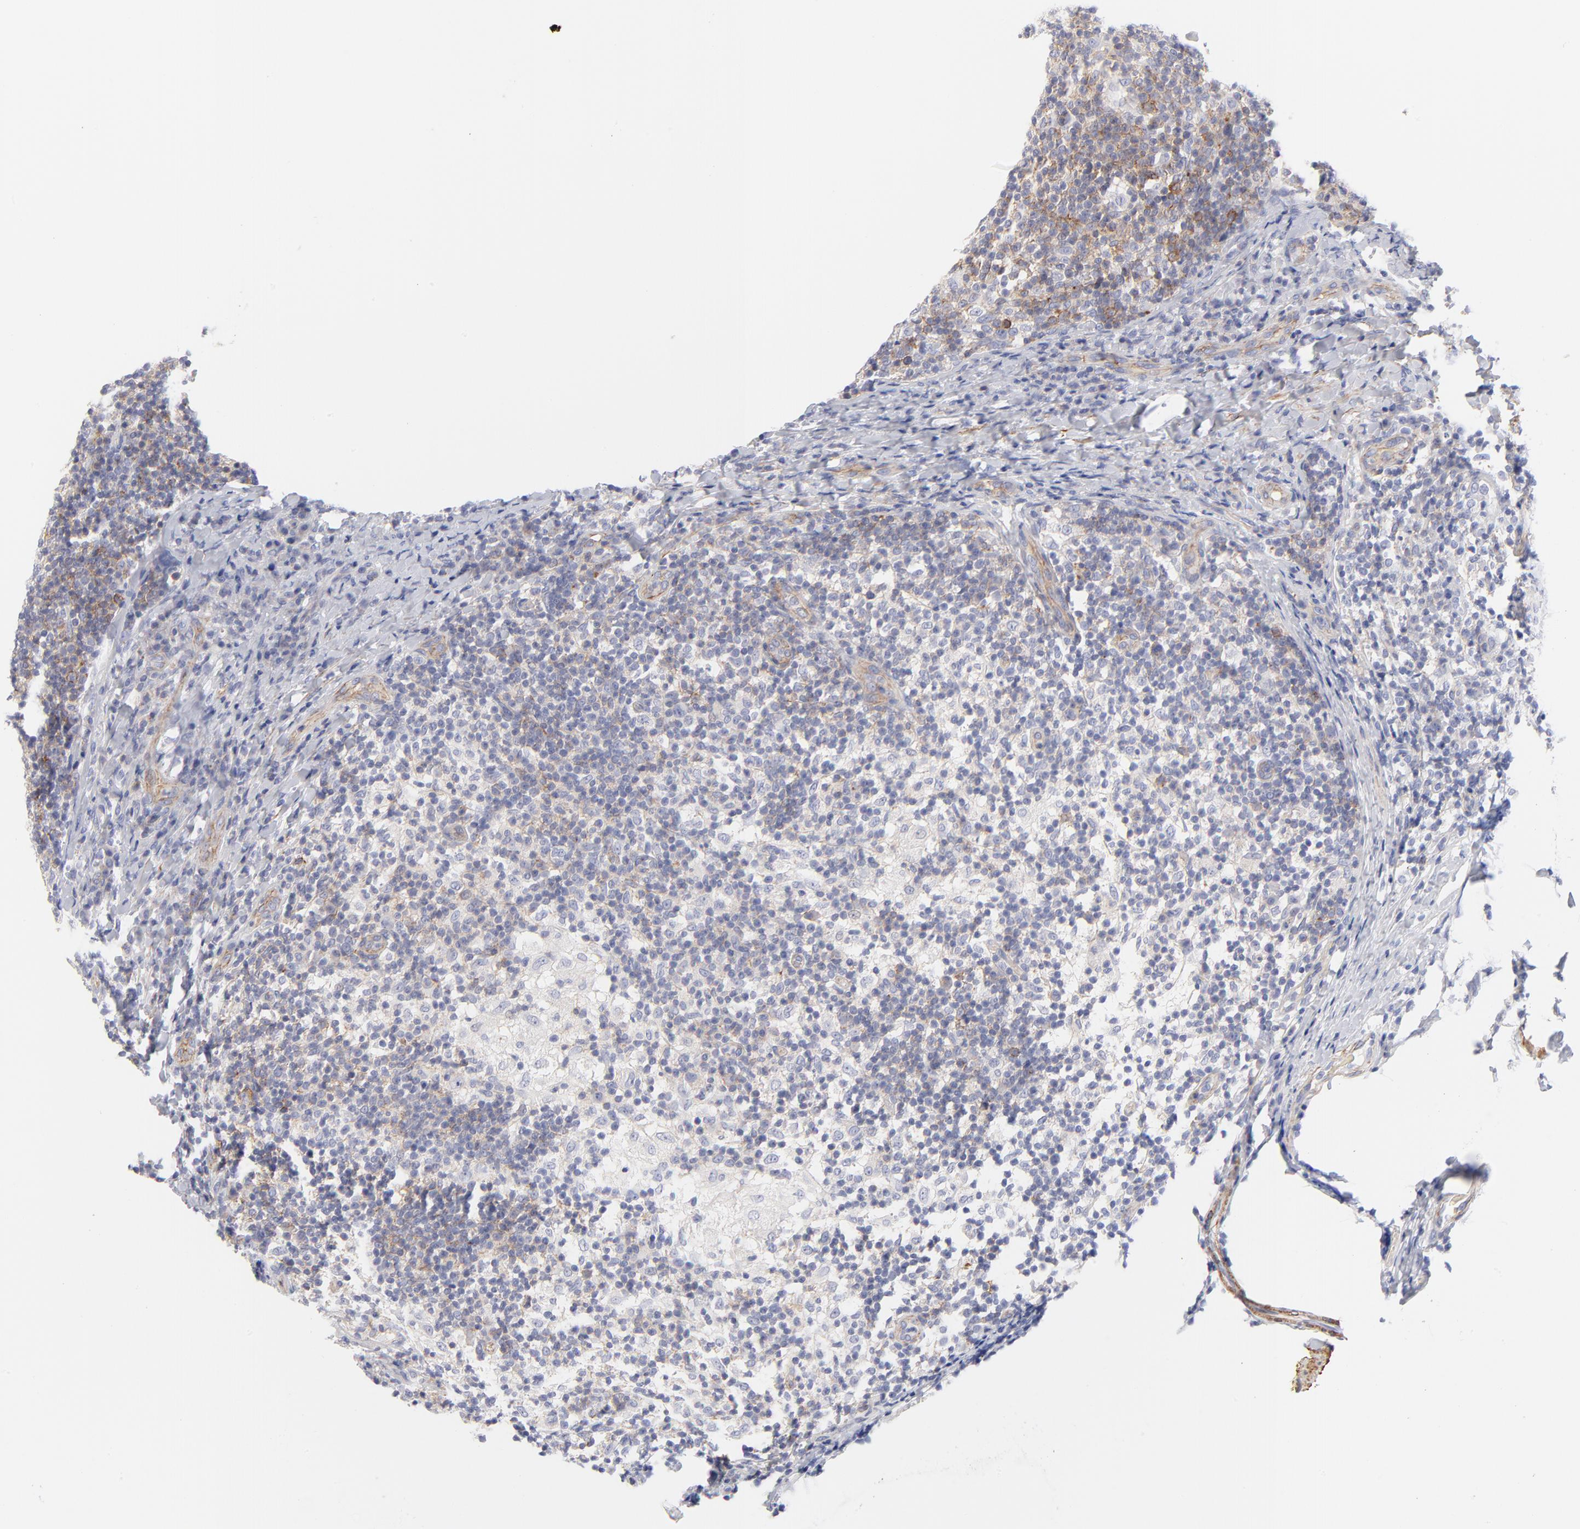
{"staining": {"intensity": "strong", "quantity": ">75%", "location": "cytoplasmic/membranous"}, "tissue": "lymph node", "cell_type": "Germinal center cells", "image_type": "normal", "snomed": [{"axis": "morphology", "description": "Normal tissue, NOS"}, {"axis": "morphology", "description": "Inflammation, NOS"}, {"axis": "topography", "description": "Lymph node"}], "caption": "Brown immunohistochemical staining in unremarkable human lymph node shows strong cytoplasmic/membranous positivity in approximately >75% of germinal center cells. (brown staining indicates protein expression, while blue staining denotes nuclei).", "gene": "ACTA2", "patient": {"sex": "male", "age": 46}}